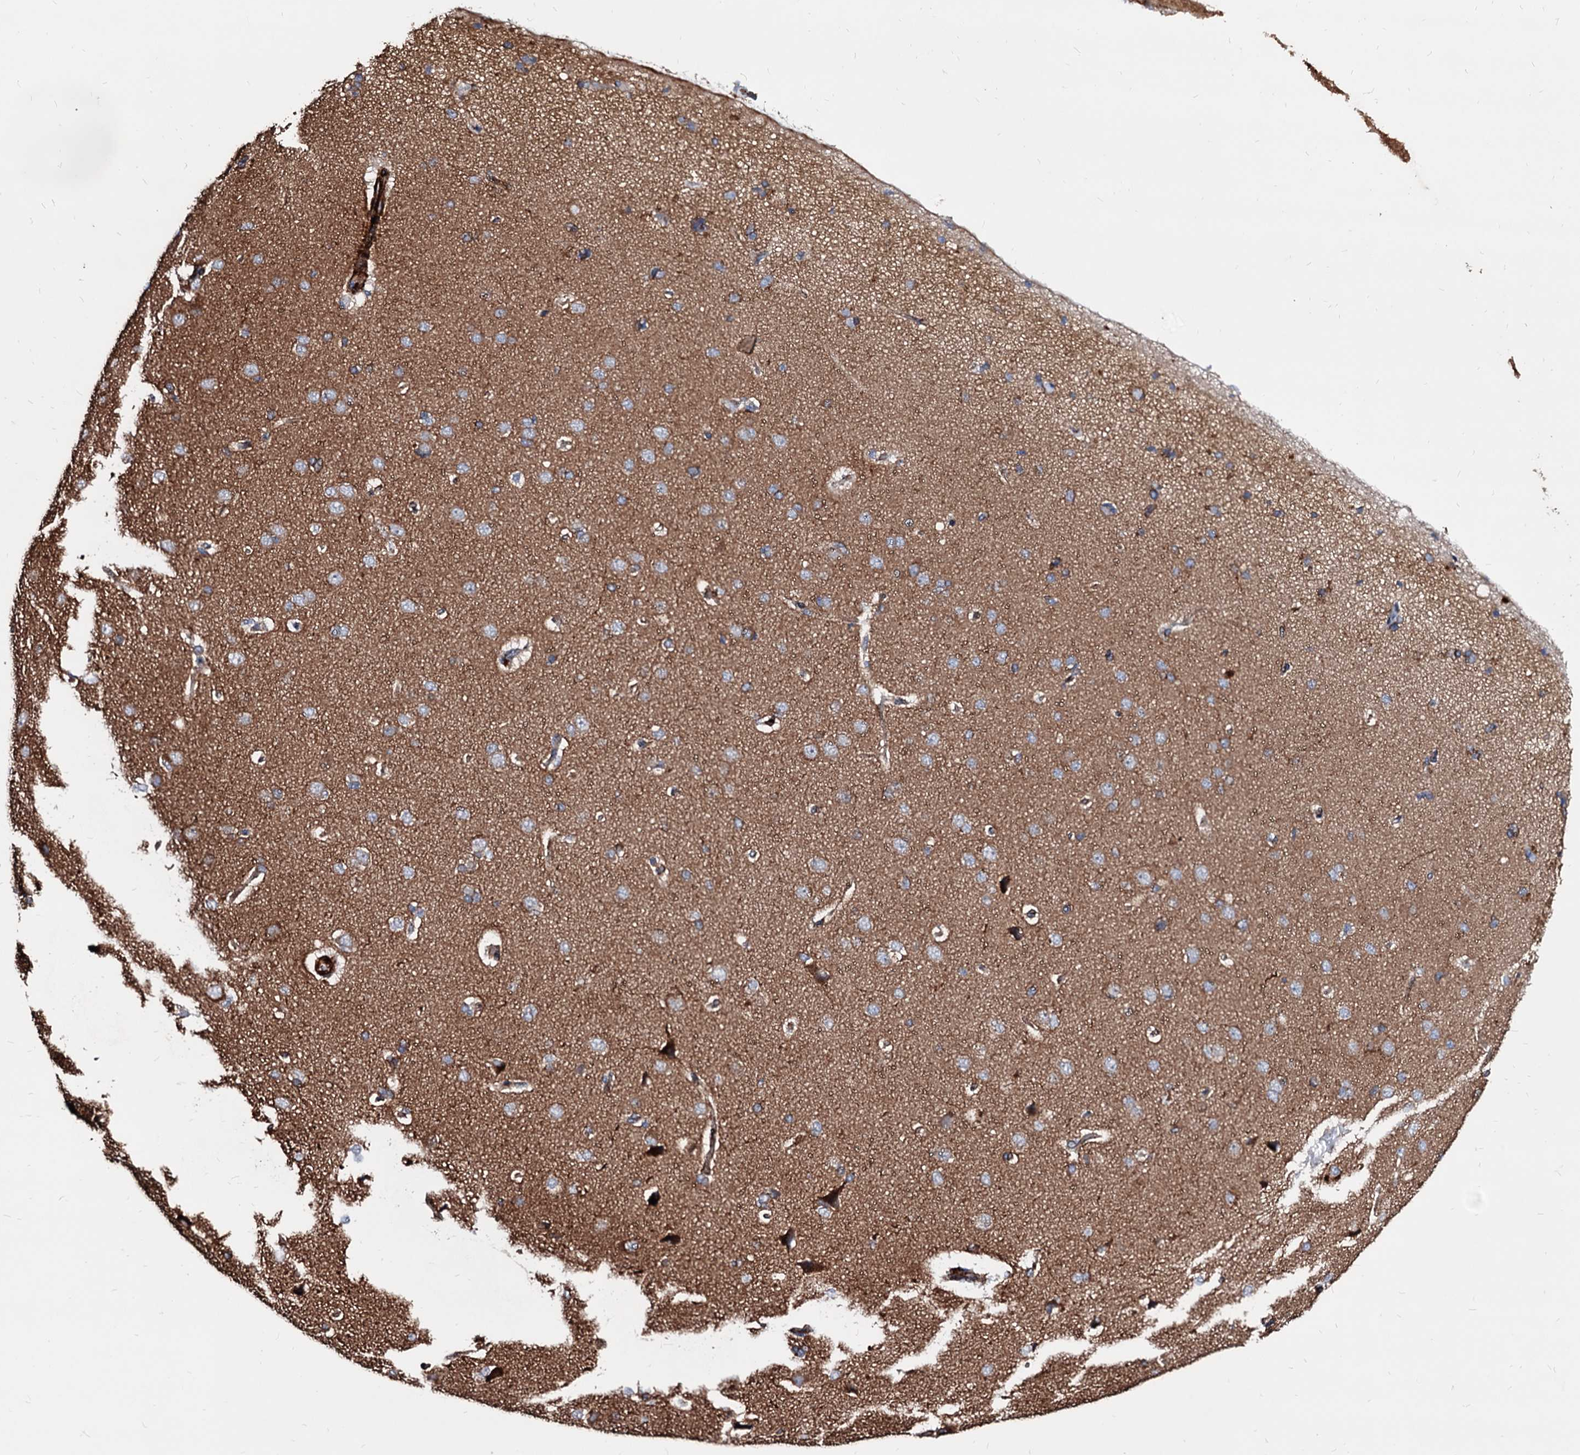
{"staining": {"intensity": "strong", "quantity": "25%-75%", "location": "cytoplasmic/membranous"}, "tissue": "cerebral cortex", "cell_type": "Endothelial cells", "image_type": "normal", "snomed": [{"axis": "morphology", "description": "Normal tissue, NOS"}, {"axis": "topography", "description": "Cerebral cortex"}], "caption": "Unremarkable cerebral cortex was stained to show a protein in brown. There is high levels of strong cytoplasmic/membranous staining in about 25%-75% of endothelial cells.", "gene": "WDR11", "patient": {"sex": "male", "age": 62}}